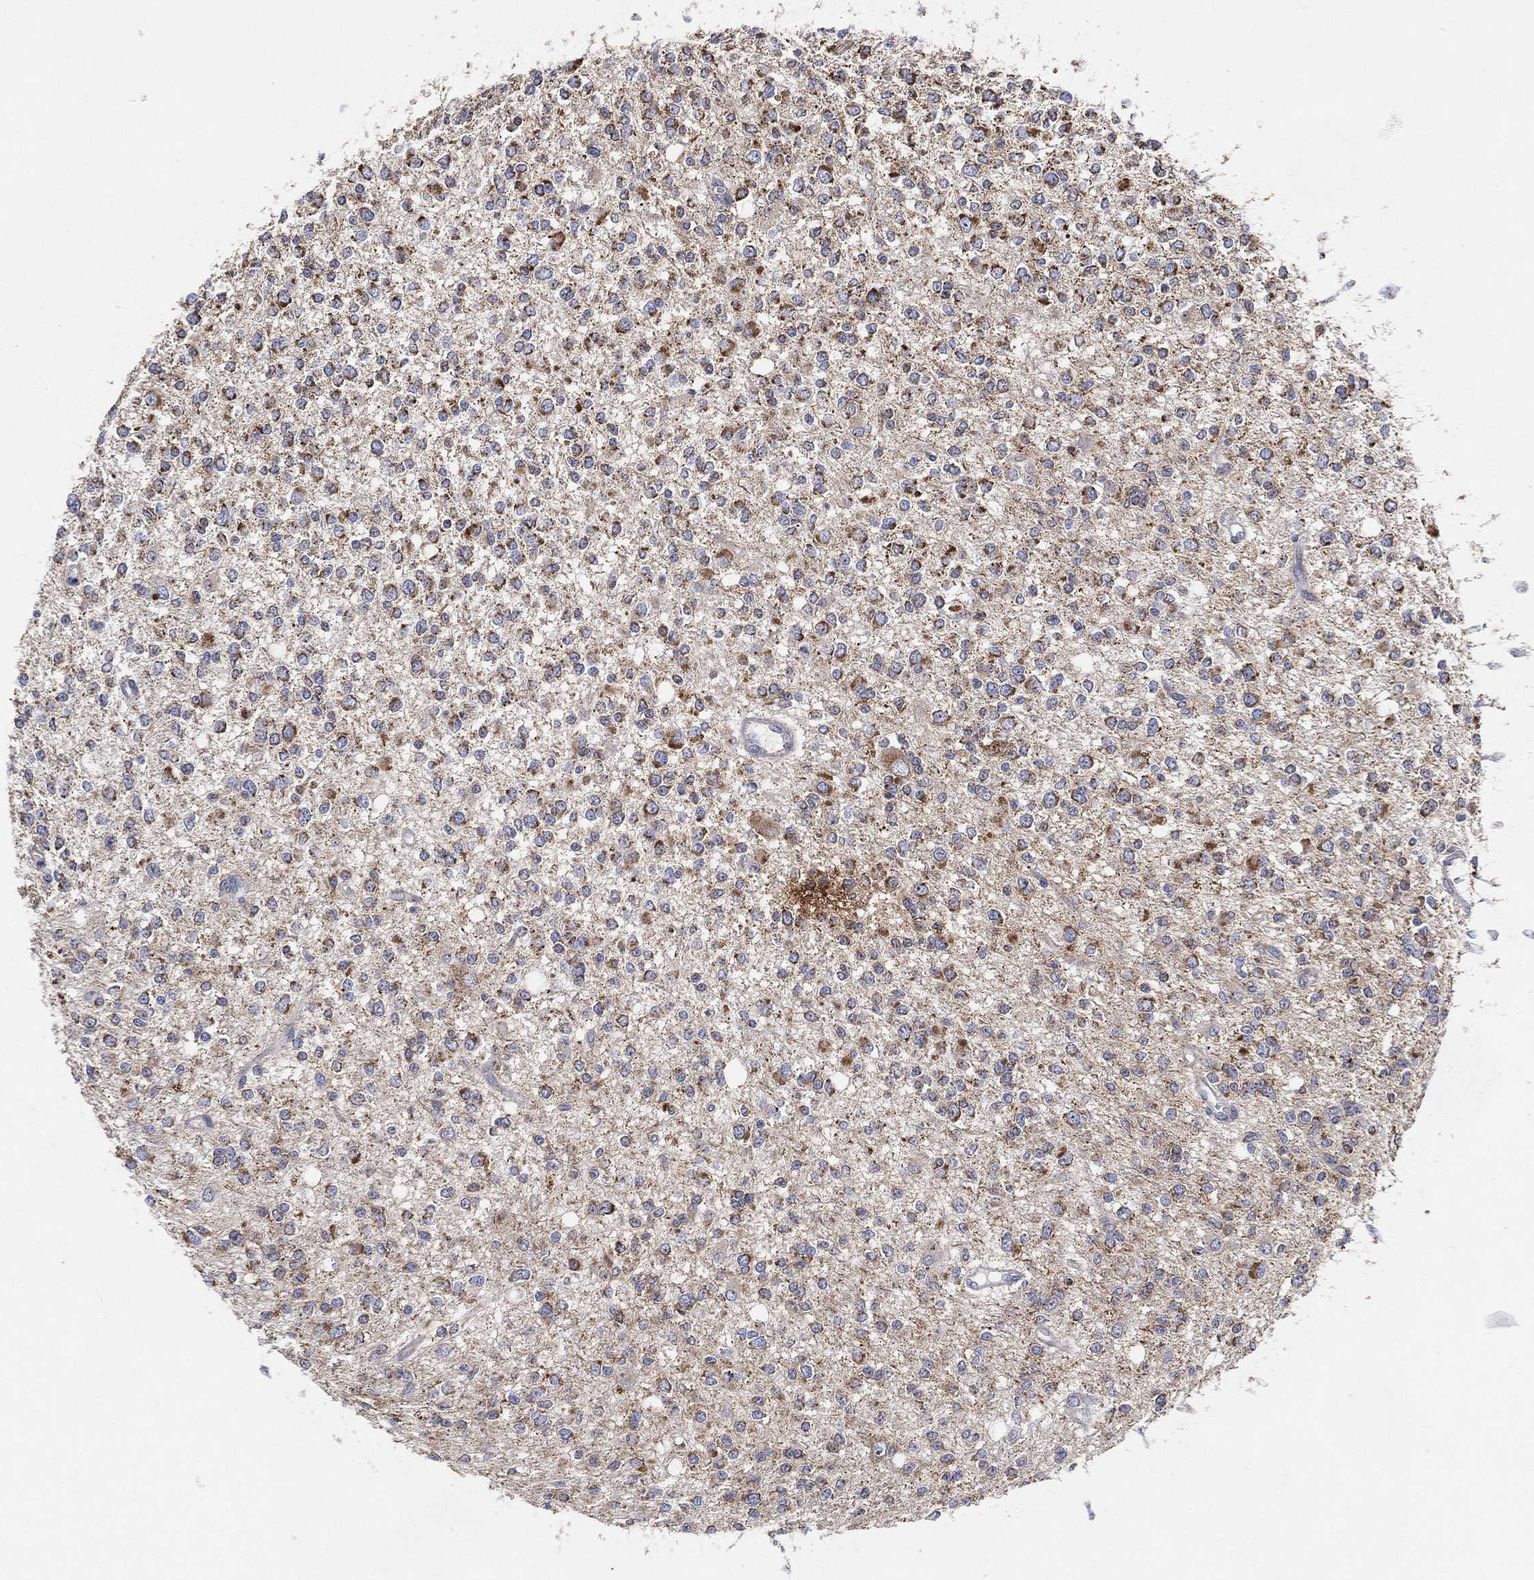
{"staining": {"intensity": "moderate", "quantity": "25%-75%", "location": "cytoplasmic/membranous"}, "tissue": "glioma", "cell_type": "Tumor cells", "image_type": "cancer", "snomed": [{"axis": "morphology", "description": "Glioma, malignant, Low grade"}, {"axis": "topography", "description": "Brain"}], "caption": "Moderate cytoplasmic/membranous protein positivity is present in about 25%-75% of tumor cells in glioma.", "gene": "GCAT", "patient": {"sex": "male", "age": 67}}